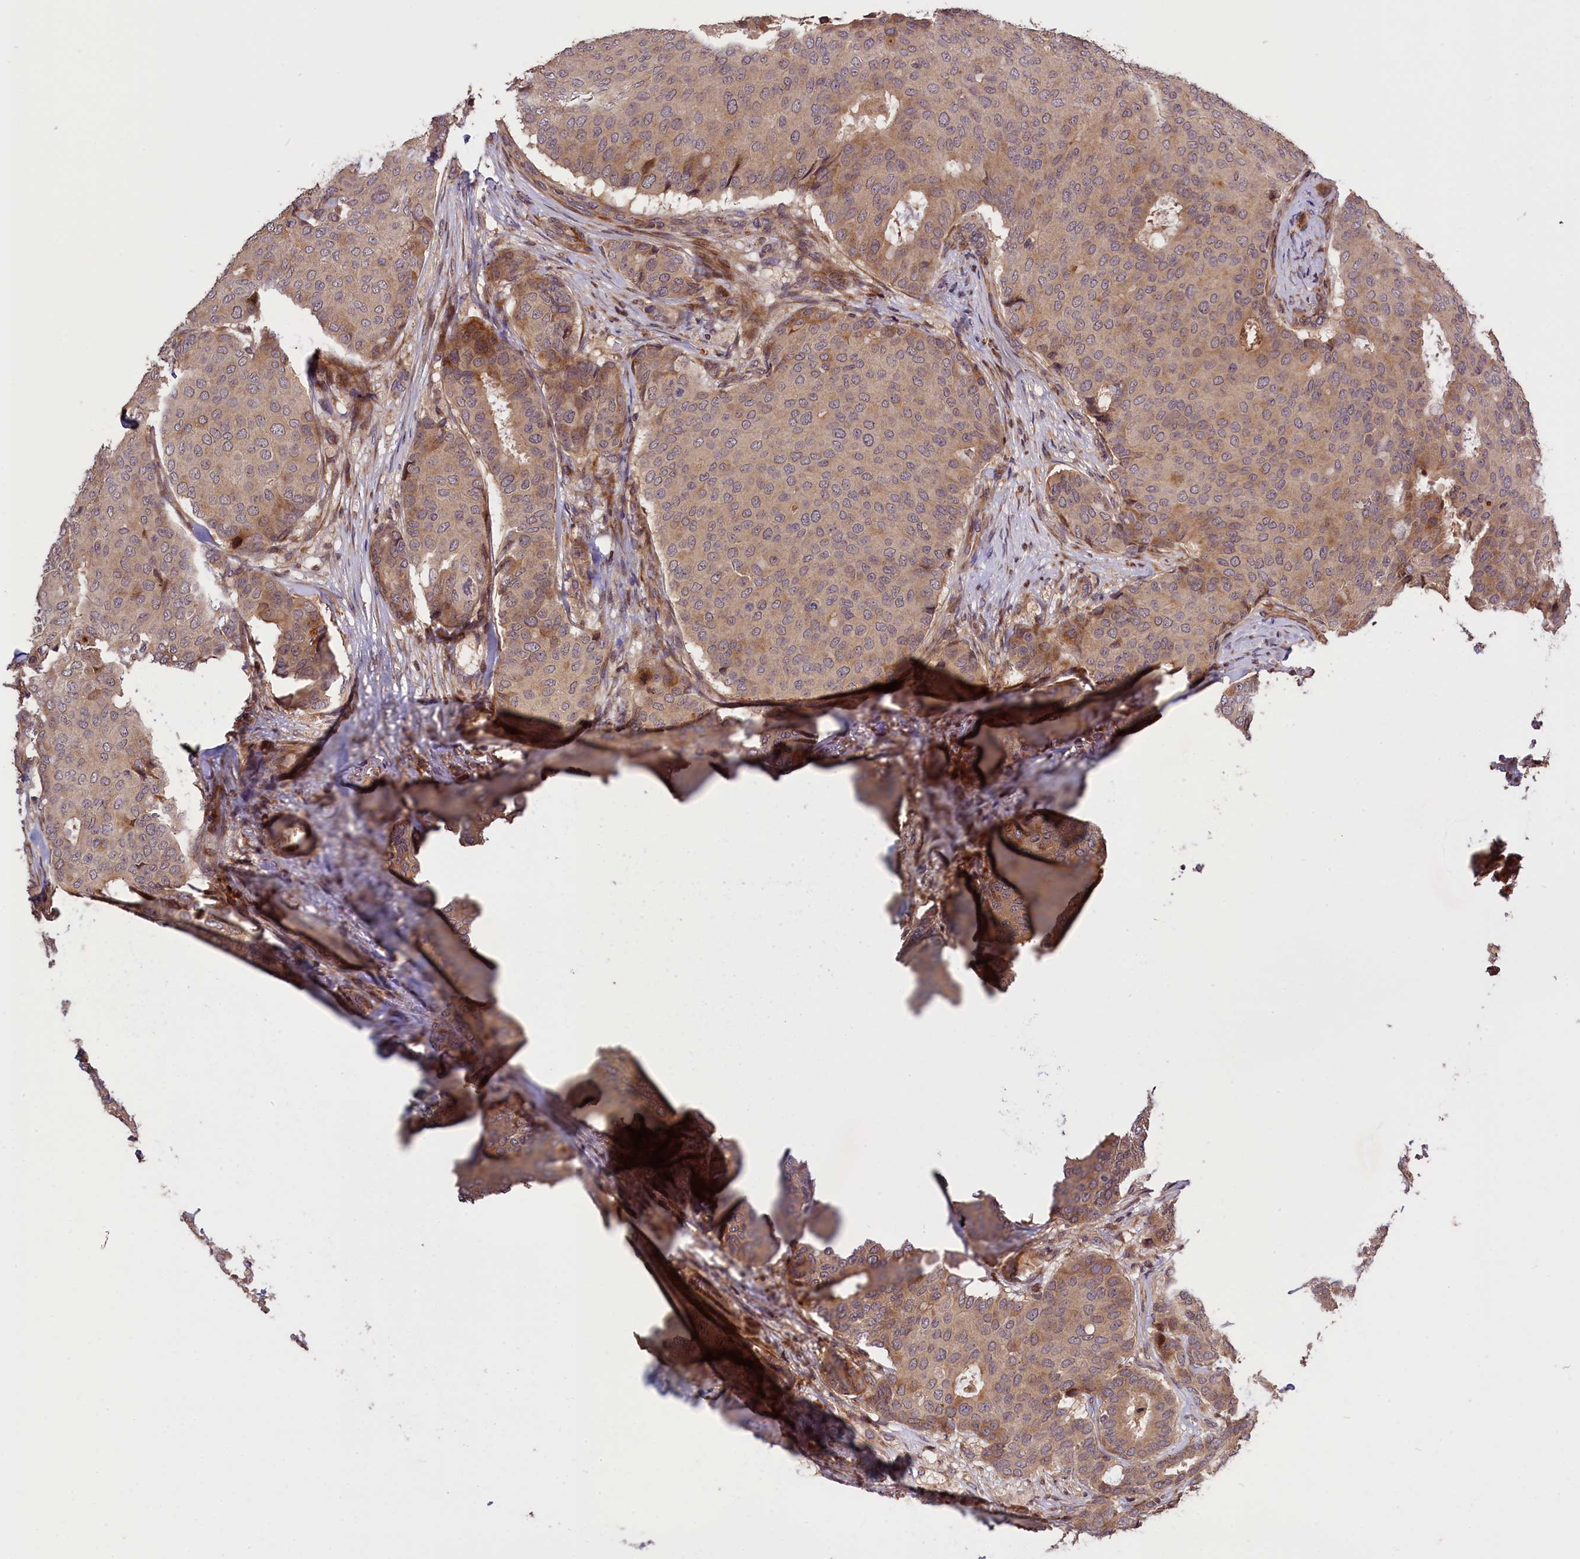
{"staining": {"intensity": "weak", "quantity": ">75%", "location": "cytoplasmic/membranous"}, "tissue": "breast cancer", "cell_type": "Tumor cells", "image_type": "cancer", "snomed": [{"axis": "morphology", "description": "Duct carcinoma"}, {"axis": "topography", "description": "Breast"}], "caption": "IHC of human breast cancer reveals low levels of weak cytoplasmic/membranous positivity in approximately >75% of tumor cells.", "gene": "DNAJB9", "patient": {"sex": "female", "age": 75}}